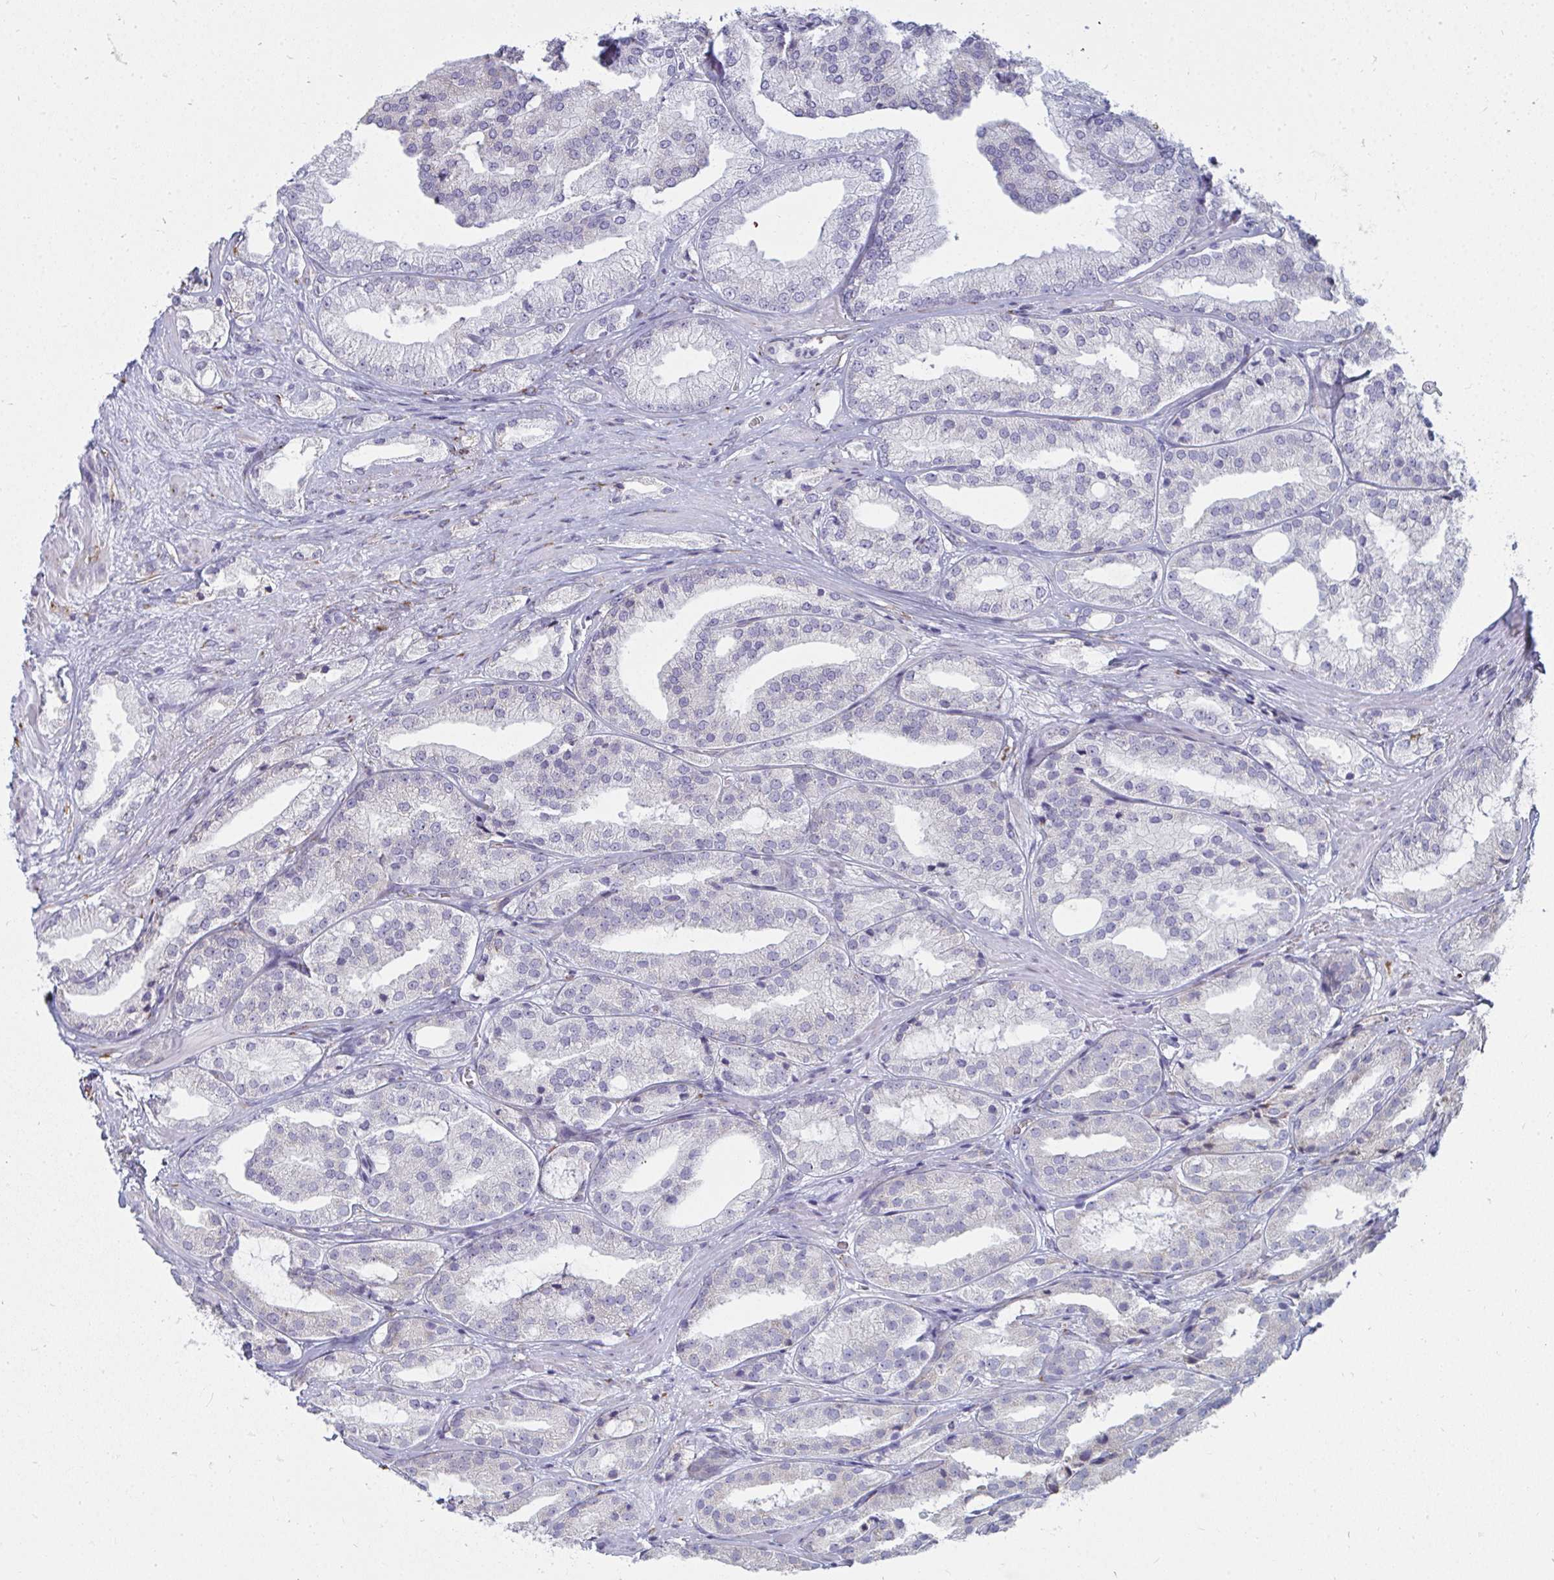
{"staining": {"intensity": "negative", "quantity": "none", "location": "none"}, "tissue": "prostate cancer", "cell_type": "Tumor cells", "image_type": "cancer", "snomed": [{"axis": "morphology", "description": "Adenocarcinoma, High grade"}, {"axis": "topography", "description": "Prostate"}], "caption": "Tumor cells are negative for brown protein staining in prostate cancer. (DAB (3,3'-diaminobenzidine) immunohistochemistry (IHC) visualized using brightfield microscopy, high magnification).", "gene": "SHROOM1", "patient": {"sex": "male", "age": 68}}